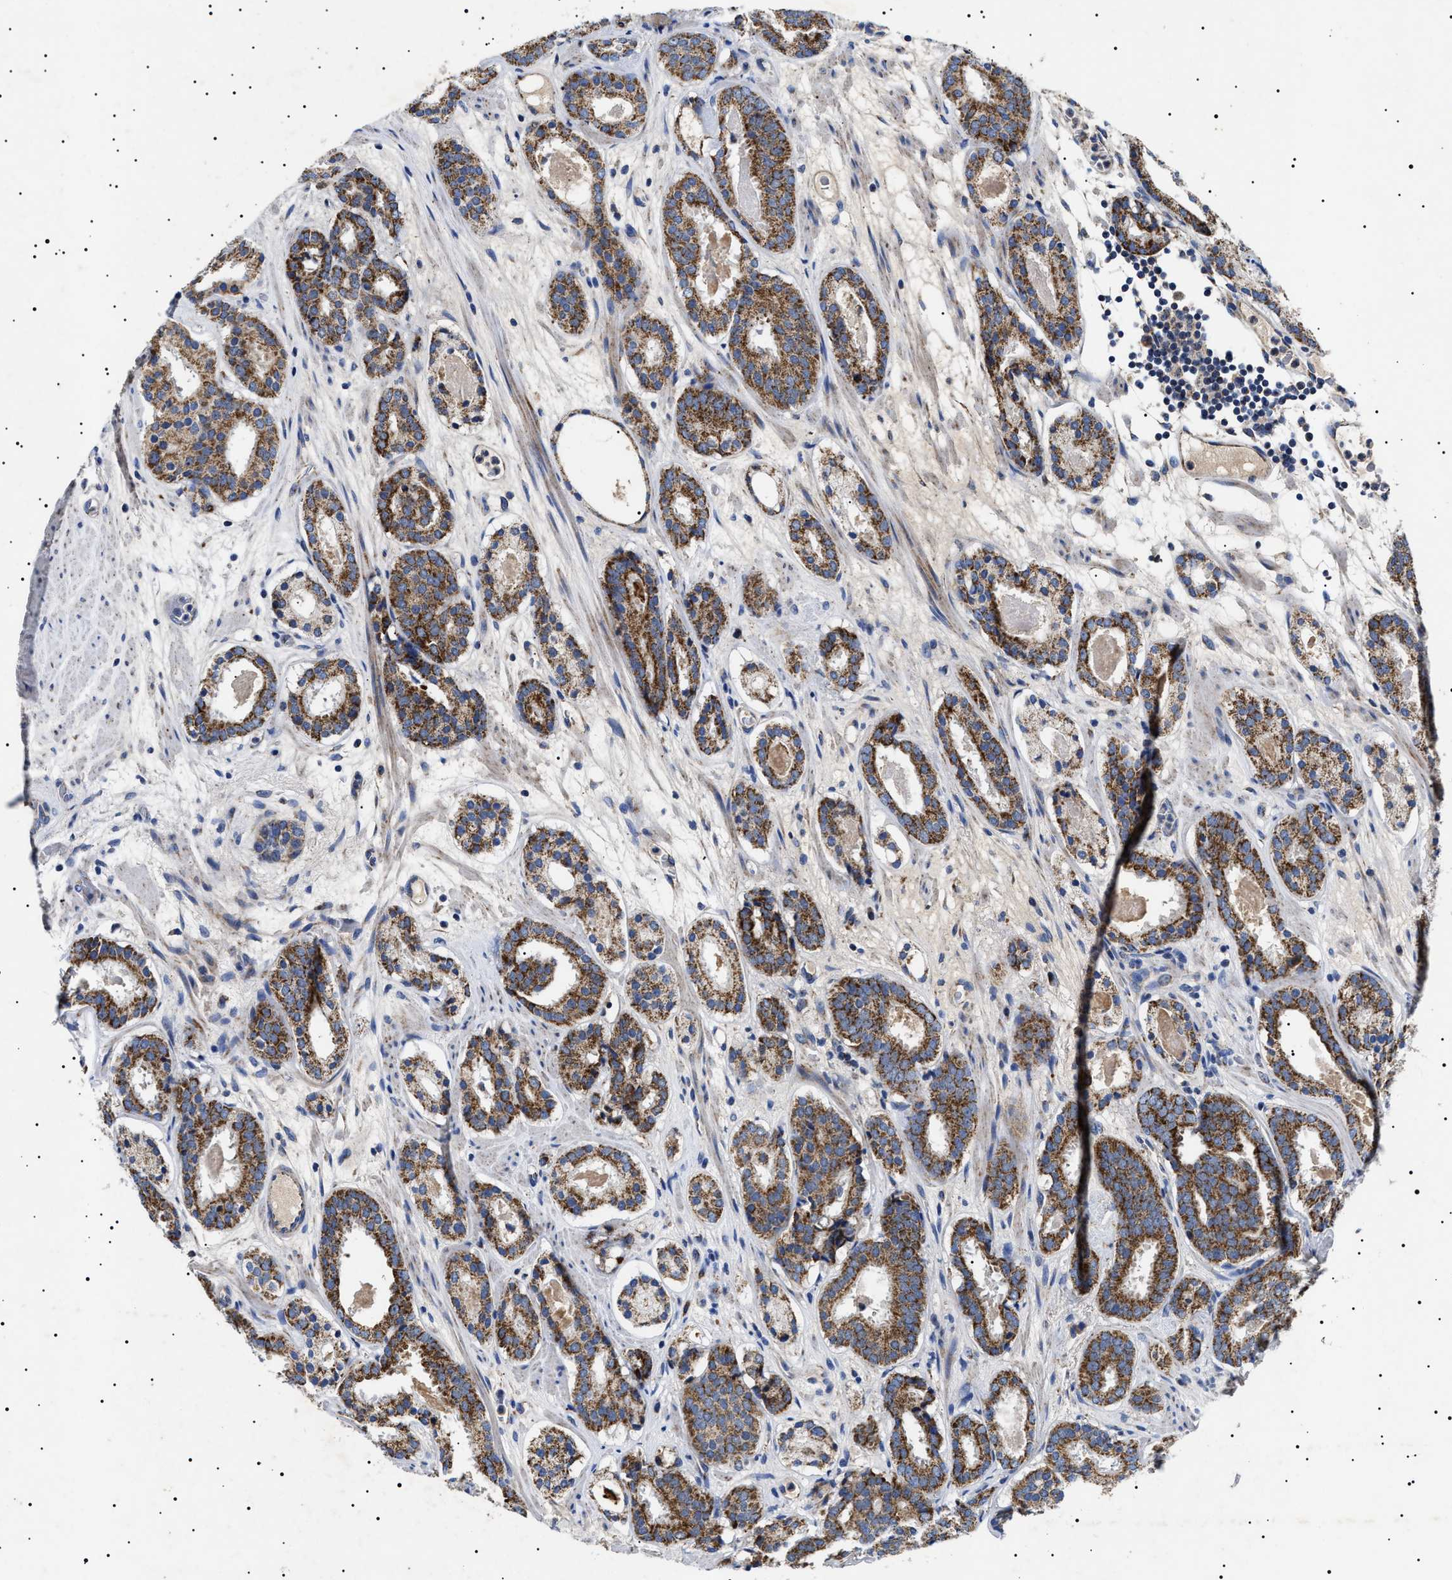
{"staining": {"intensity": "strong", "quantity": ">75%", "location": "cytoplasmic/membranous"}, "tissue": "prostate cancer", "cell_type": "Tumor cells", "image_type": "cancer", "snomed": [{"axis": "morphology", "description": "Adenocarcinoma, Low grade"}, {"axis": "topography", "description": "Prostate"}], "caption": "Protein staining by immunohistochemistry demonstrates strong cytoplasmic/membranous staining in approximately >75% of tumor cells in prostate cancer.", "gene": "CHRDL2", "patient": {"sex": "male", "age": 69}}